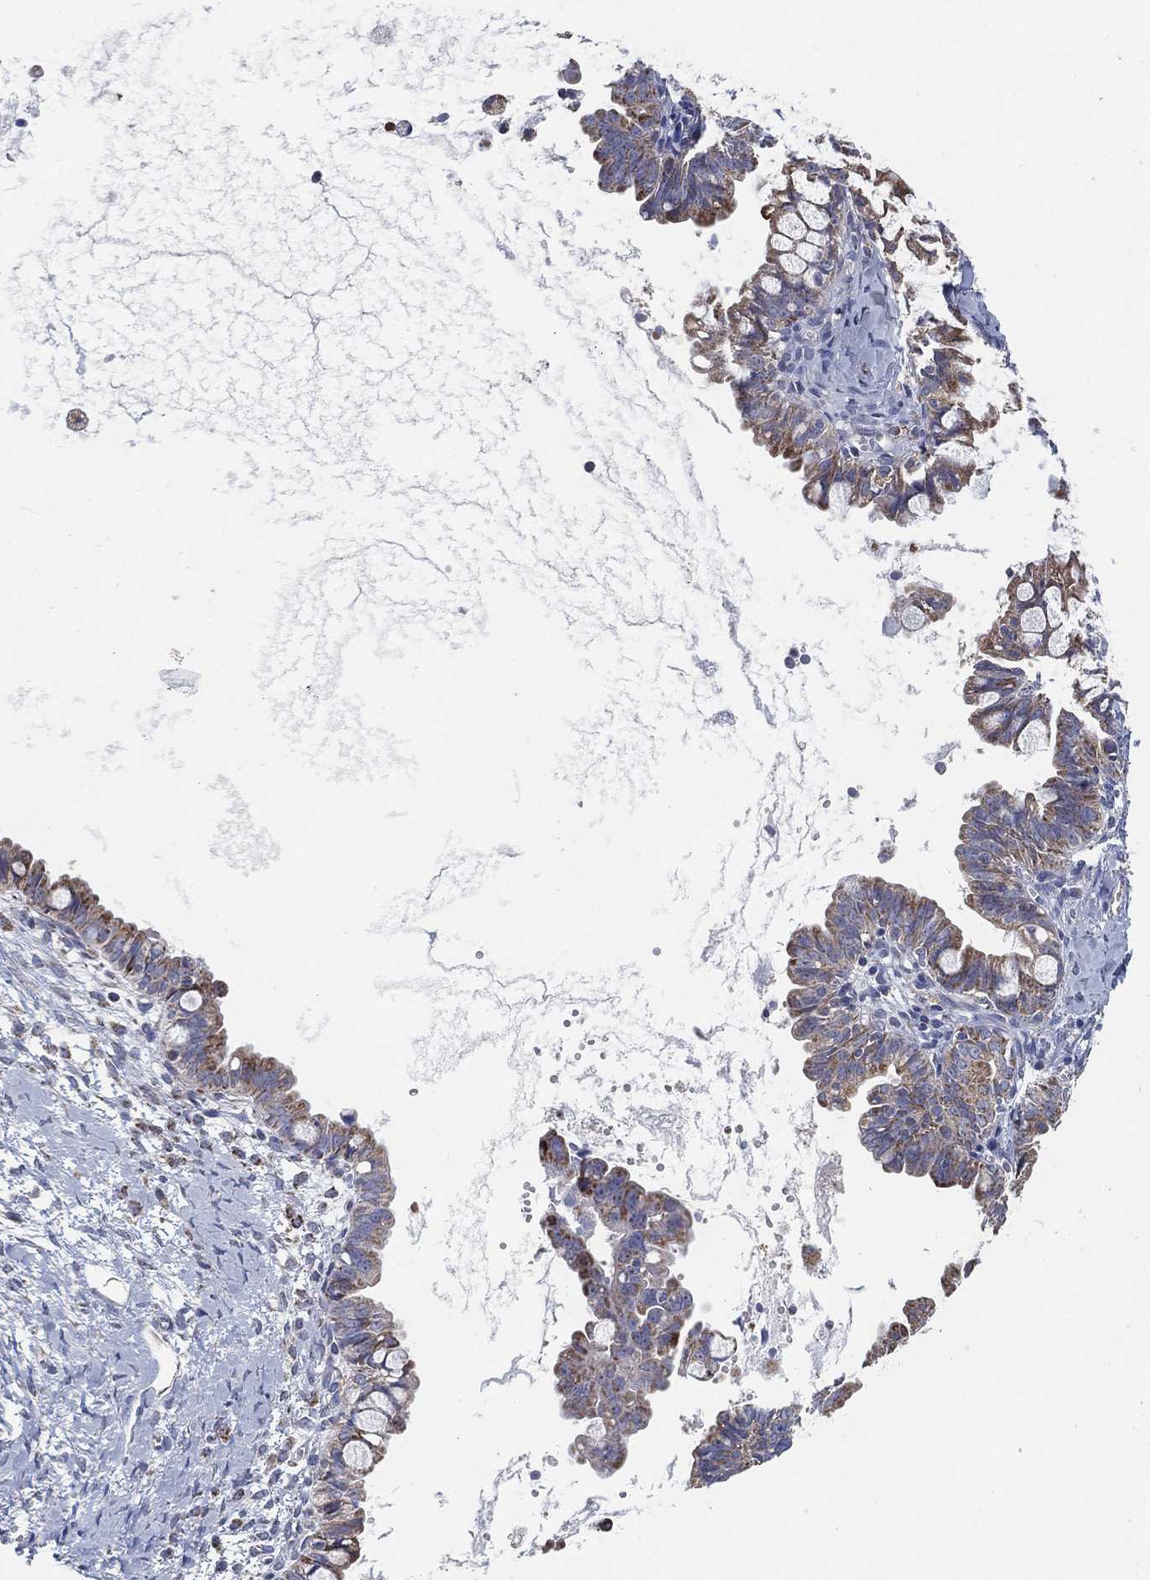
{"staining": {"intensity": "weak", "quantity": "<25%", "location": "cytoplasmic/membranous"}, "tissue": "ovarian cancer", "cell_type": "Tumor cells", "image_type": "cancer", "snomed": [{"axis": "morphology", "description": "Cystadenocarcinoma, mucinous, NOS"}, {"axis": "topography", "description": "Ovary"}], "caption": "High magnification brightfield microscopy of mucinous cystadenocarcinoma (ovarian) stained with DAB (3,3'-diaminobenzidine) (brown) and counterstained with hematoxylin (blue): tumor cells show no significant expression.", "gene": "GCAT", "patient": {"sex": "female", "age": 63}}